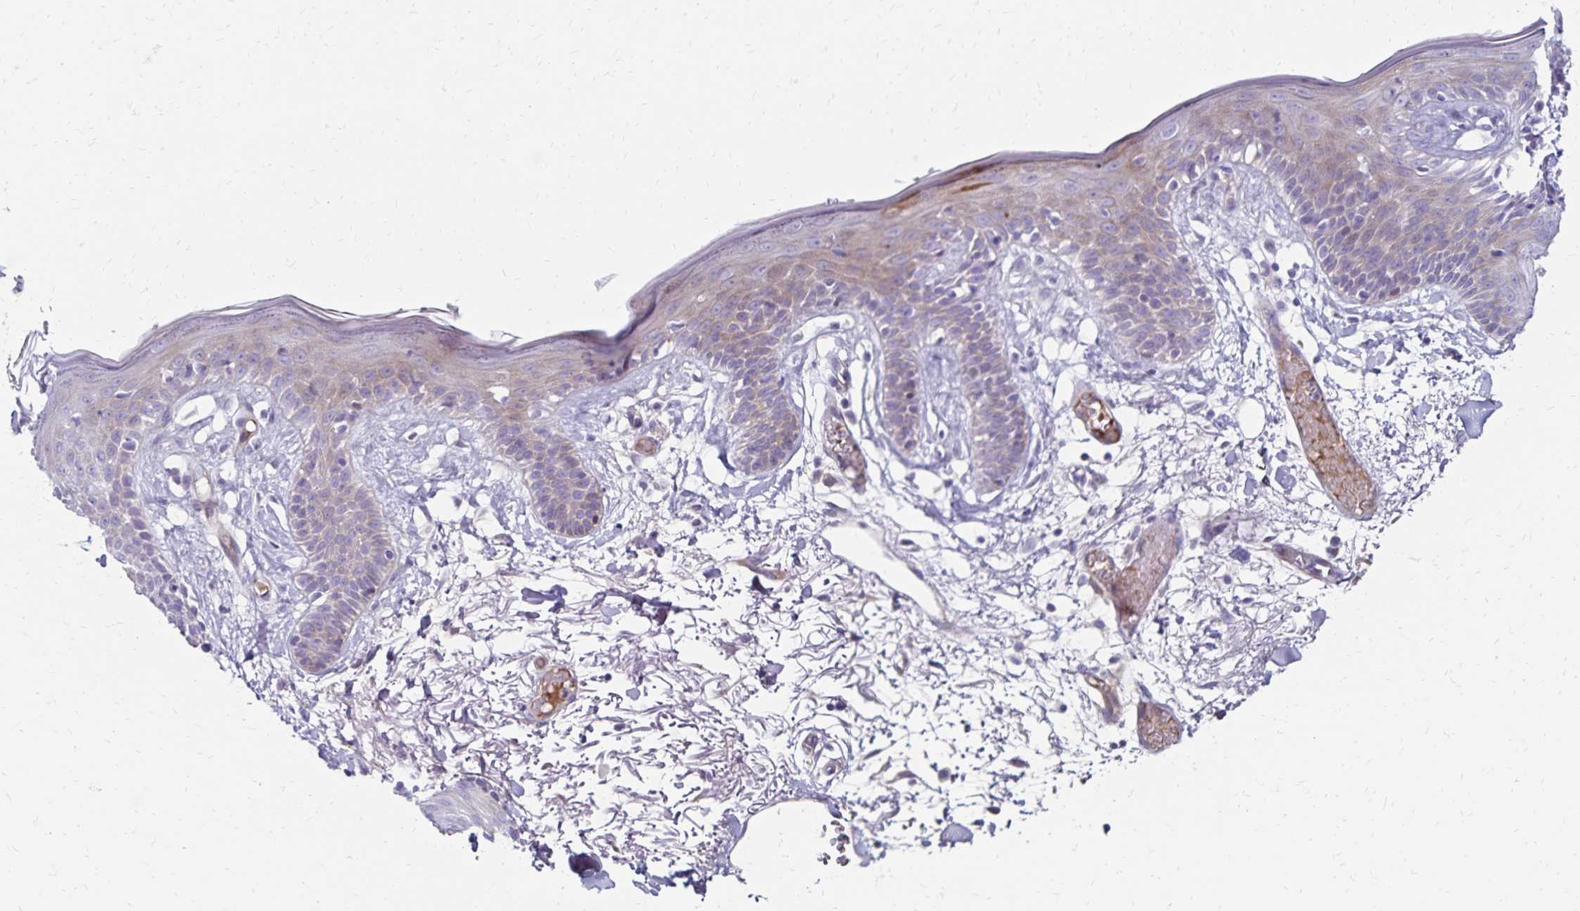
{"staining": {"intensity": "weak", "quantity": "<25%", "location": "cytoplasmic/membranous"}, "tissue": "skin", "cell_type": "Fibroblasts", "image_type": "normal", "snomed": [{"axis": "morphology", "description": "Normal tissue, NOS"}, {"axis": "topography", "description": "Skin"}], "caption": "IHC of normal skin reveals no expression in fibroblasts.", "gene": "NECAP1", "patient": {"sex": "male", "age": 79}}